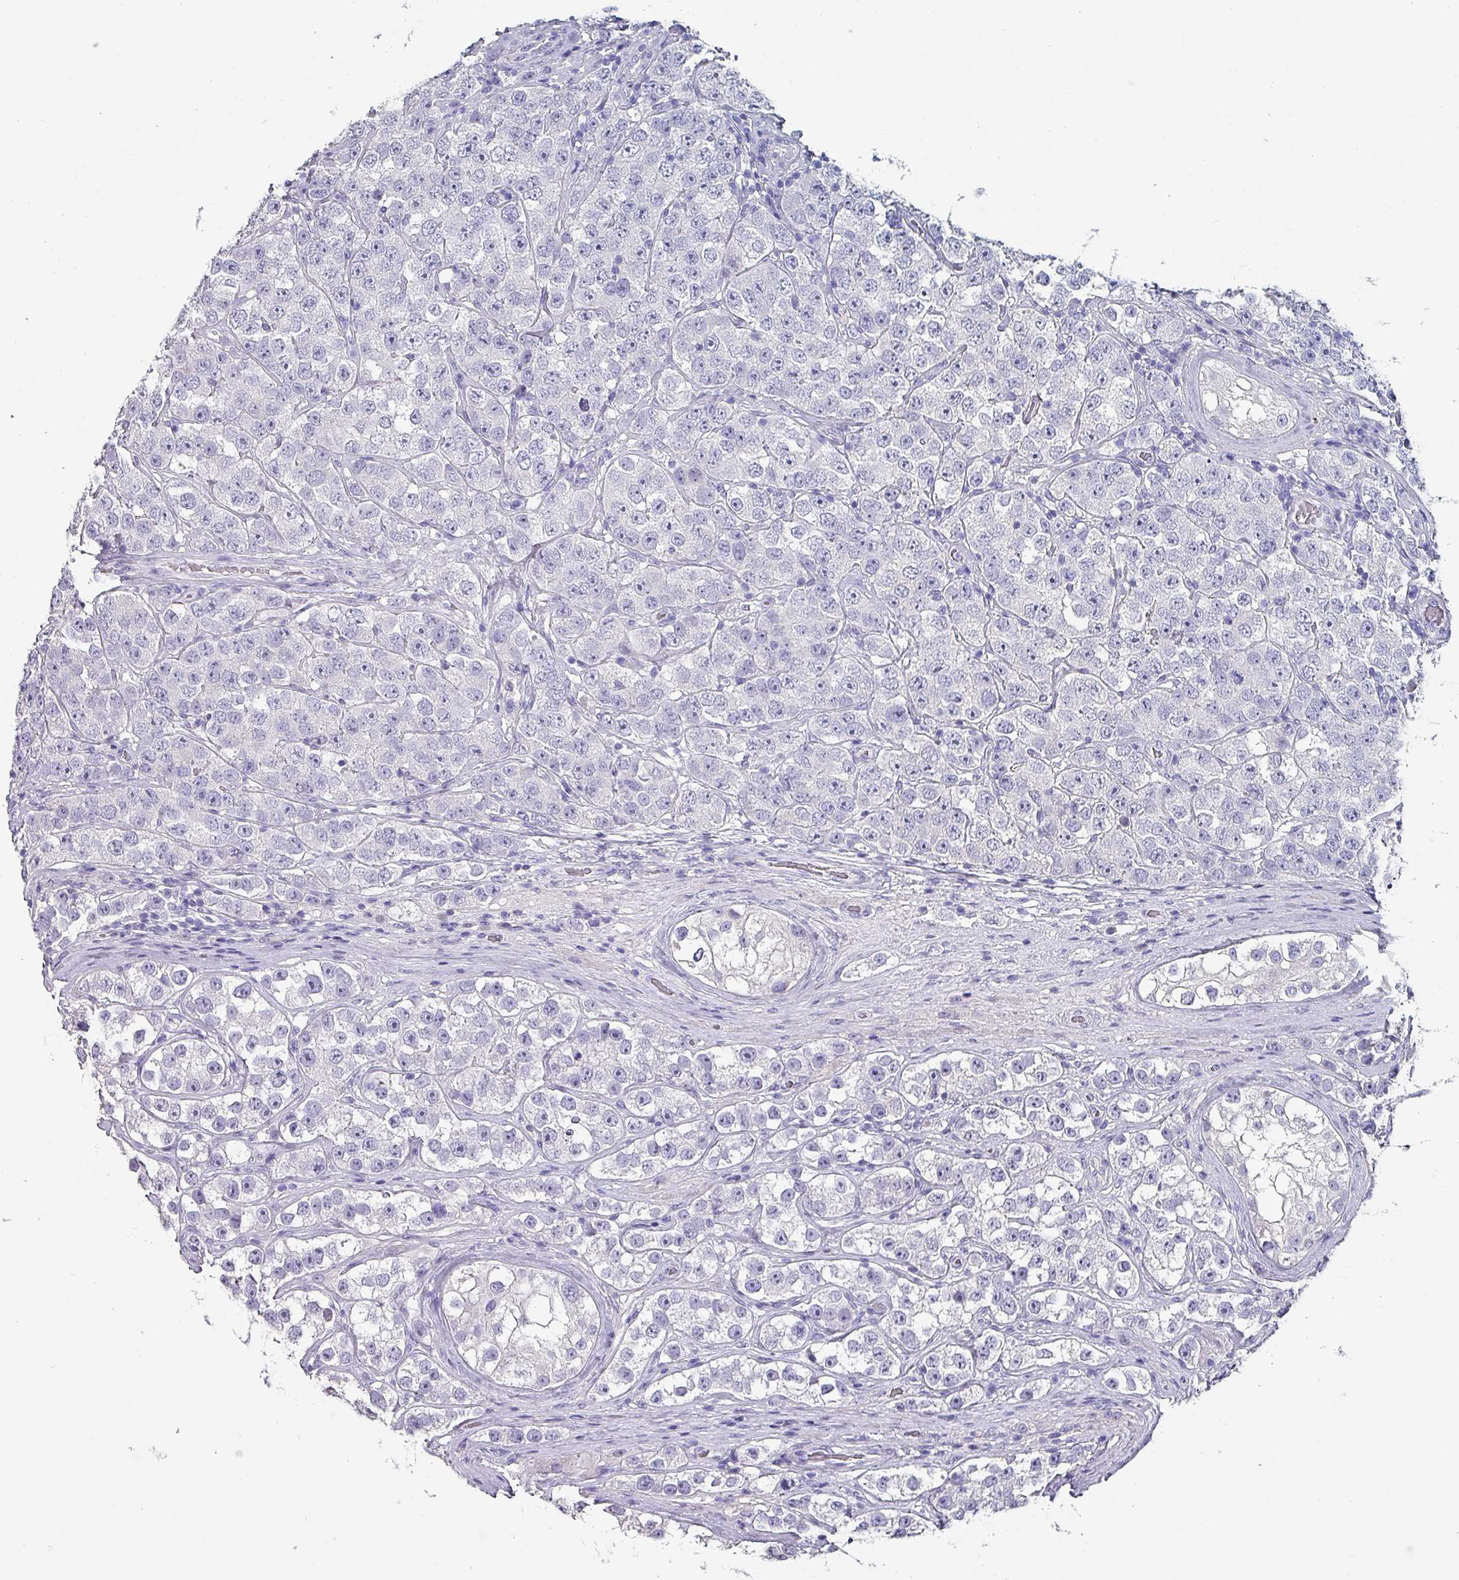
{"staining": {"intensity": "negative", "quantity": "none", "location": "none"}, "tissue": "testis cancer", "cell_type": "Tumor cells", "image_type": "cancer", "snomed": [{"axis": "morphology", "description": "Seminoma, NOS"}, {"axis": "topography", "description": "Testis"}], "caption": "An immunohistochemistry (IHC) image of seminoma (testis) is shown. There is no staining in tumor cells of seminoma (testis).", "gene": "INS-IGF2", "patient": {"sex": "male", "age": 28}}